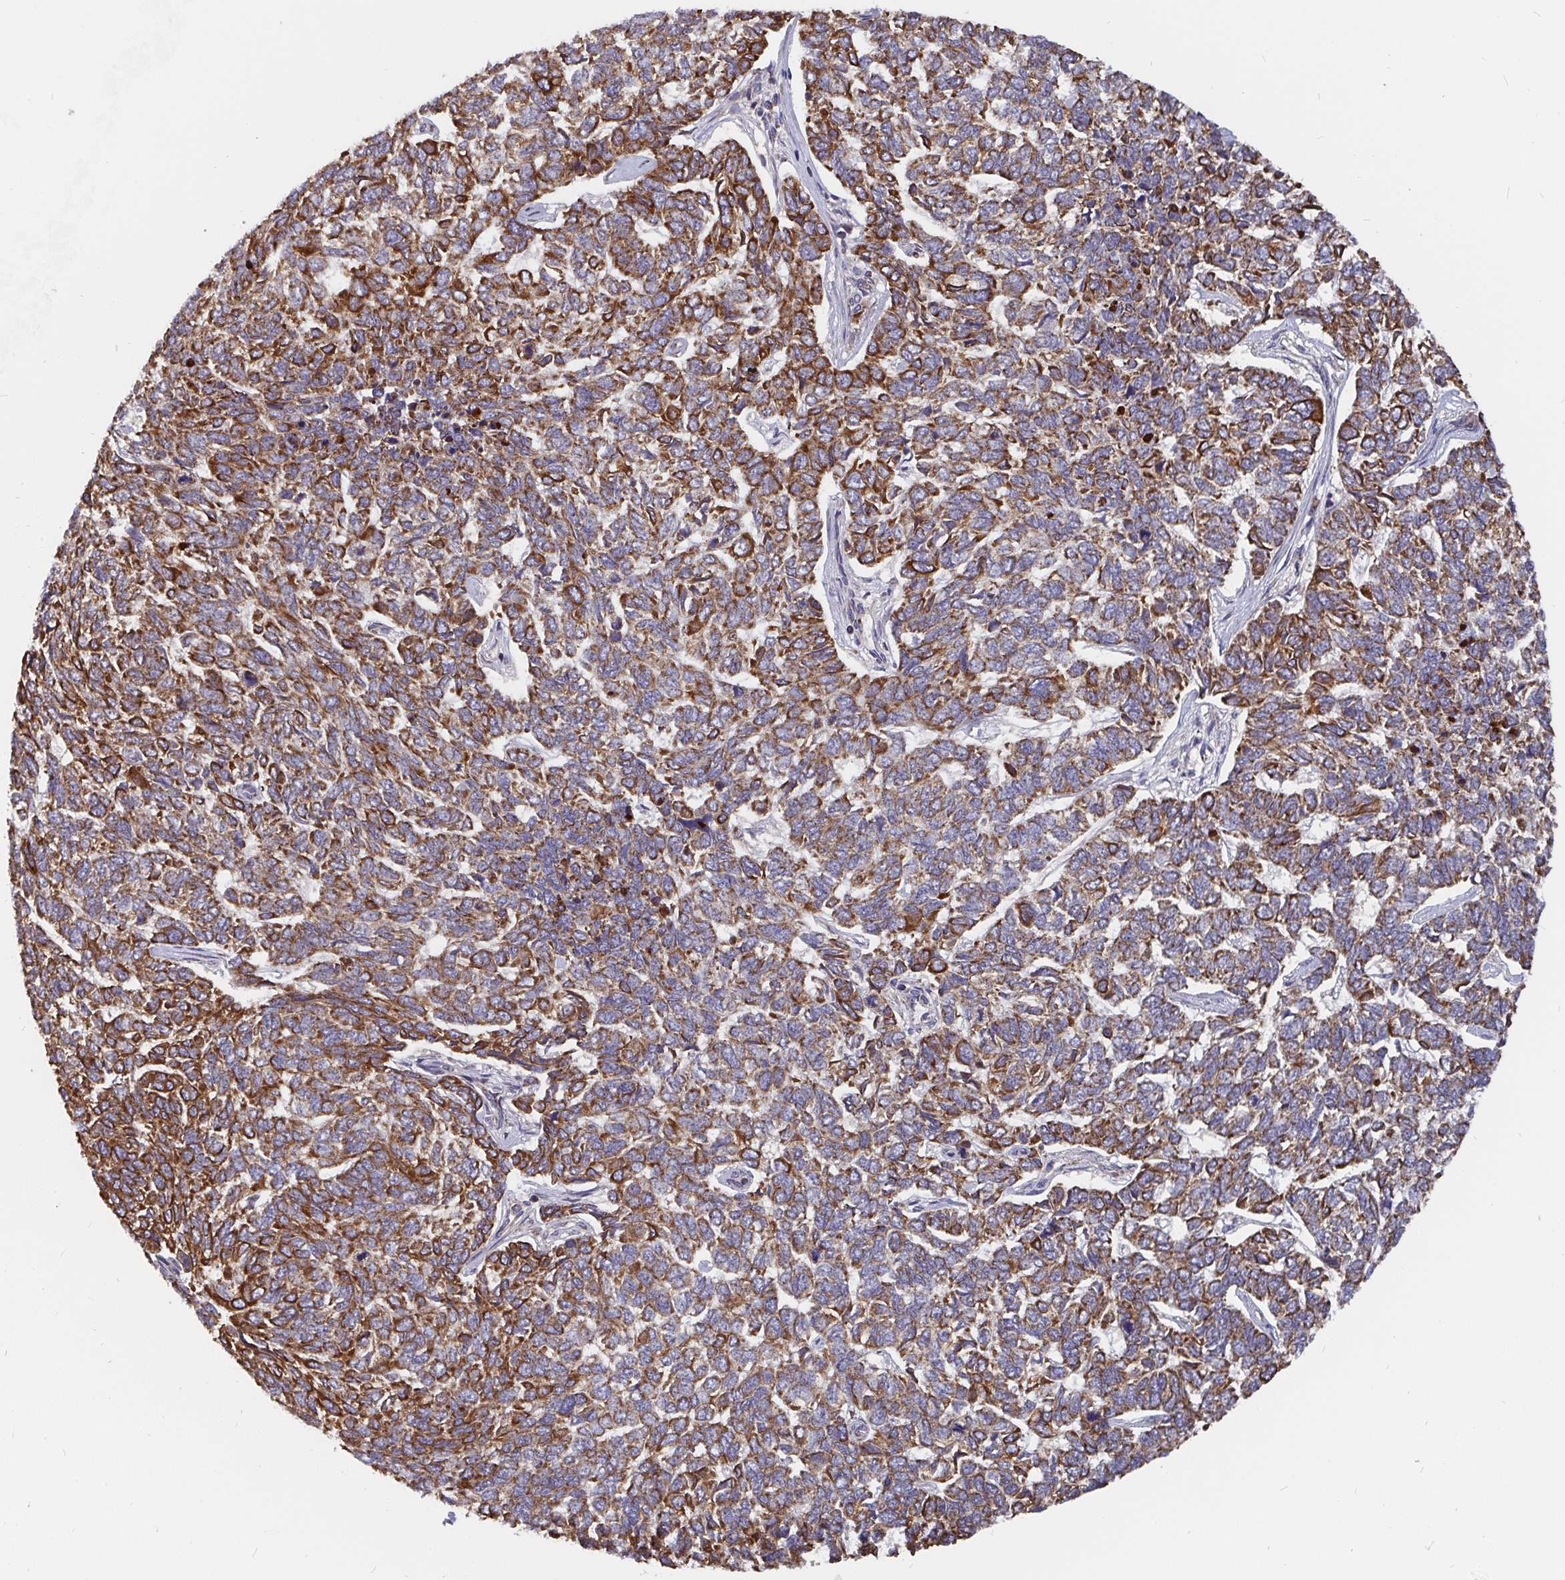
{"staining": {"intensity": "strong", "quantity": "25%-75%", "location": "cytoplasmic/membranous"}, "tissue": "skin cancer", "cell_type": "Tumor cells", "image_type": "cancer", "snomed": [{"axis": "morphology", "description": "Basal cell carcinoma"}, {"axis": "topography", "description": "Skin"}], "caption": "Protein expression by immunohistochemistry demonstrates strong cytoplasmic/membranous expression in about 25%-75% of tumor cells in skin basal cell carcinoma.", "gene": "PDF", "patient": {"sex": "female", "age": 65}}